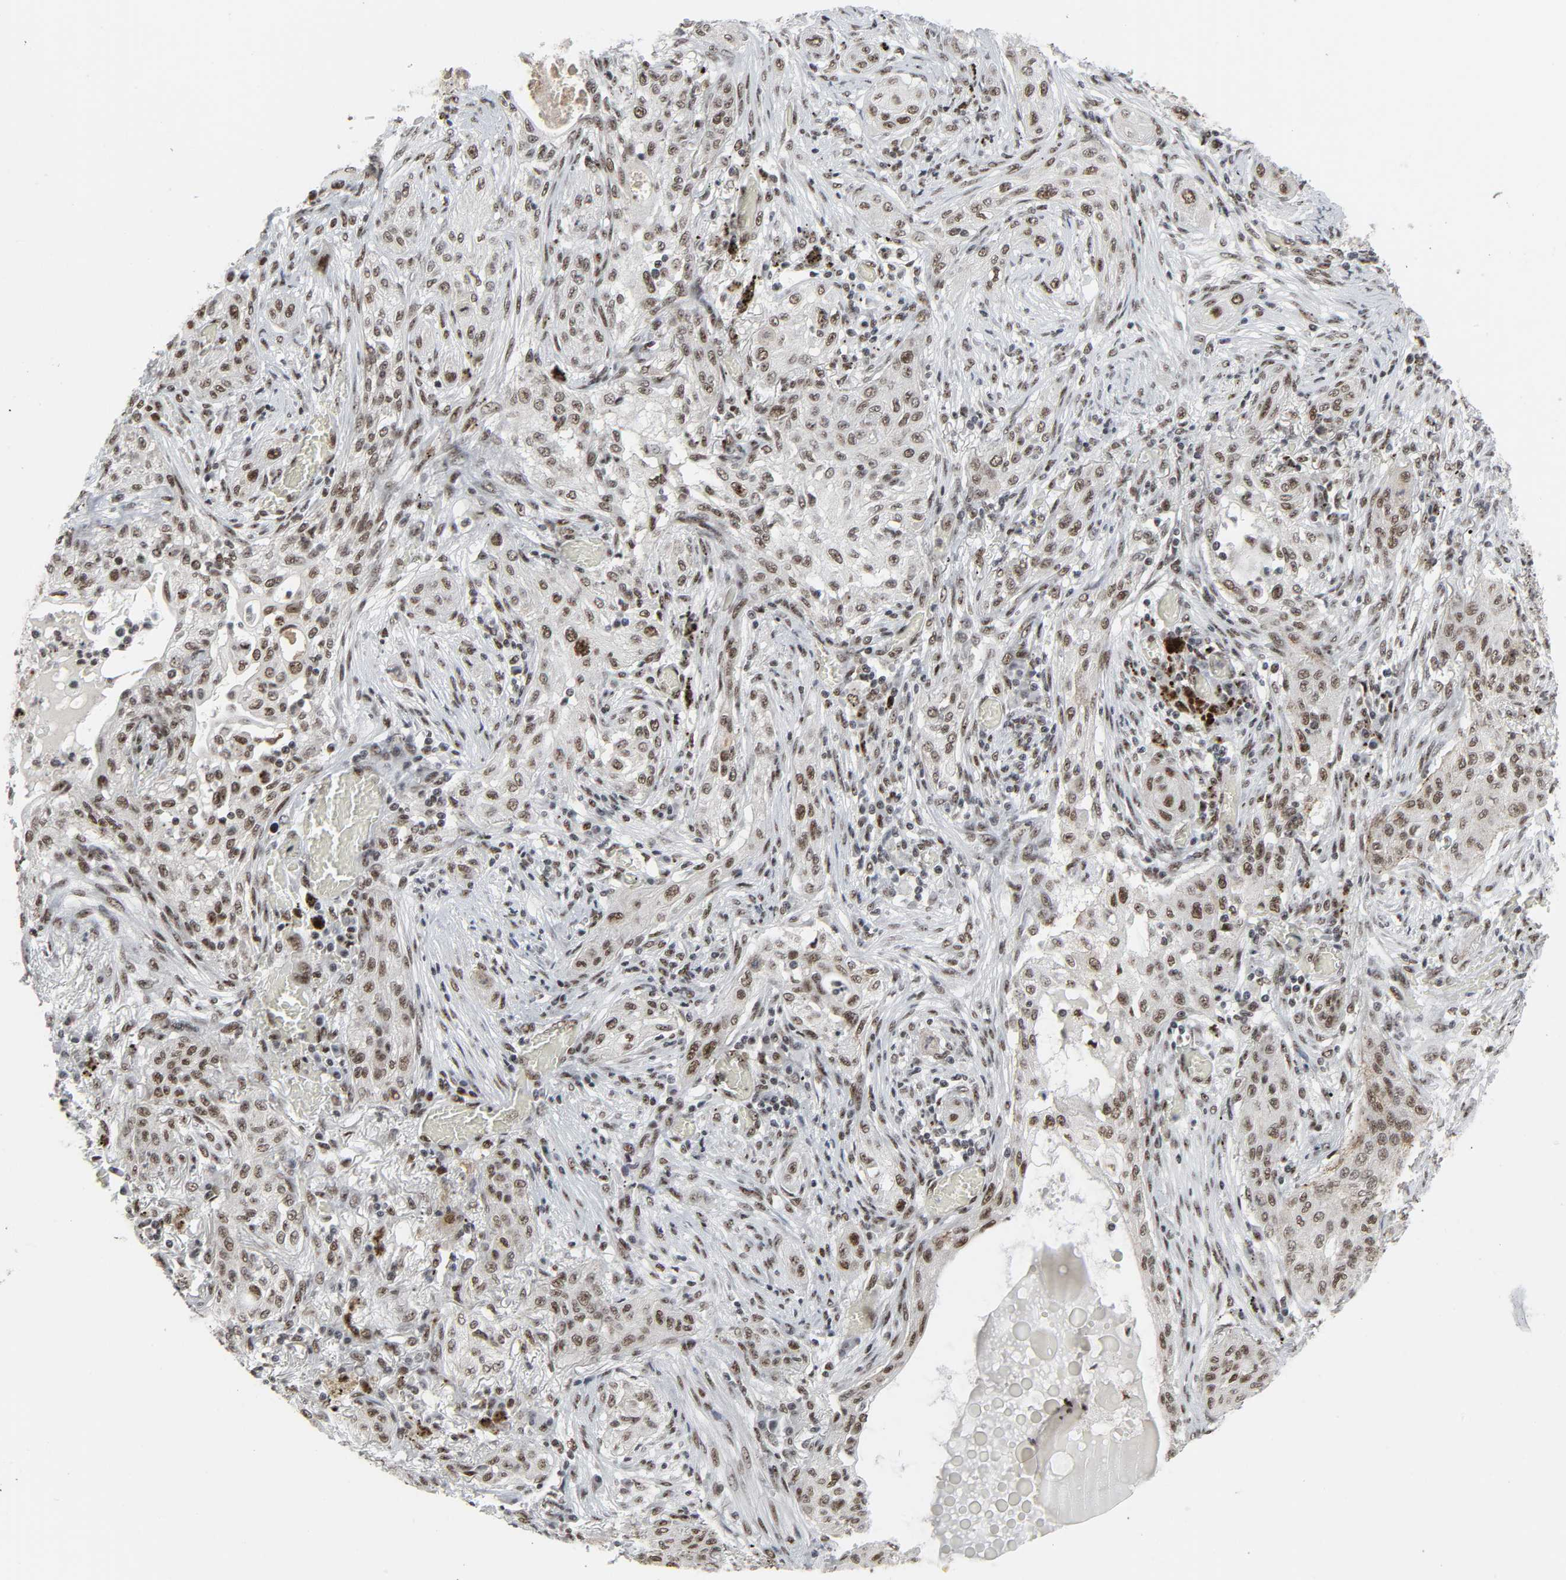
{"staining": {"intensity": "moderate", "quantity": ">75%", "location": "nuclear"}, "tissue": "lung cancer", "cell_type": "Tumor cells", "image_type": "cancer", "snomed": [{"axis": "morphology", "description": "Squamous cell carcinoma, NOS"}, {"axis": "topography", "description": "Lung"}], "caption": "The immunohistochemical stain highlights moderate nuclear staining in tumor cells of squamous cell carcinoma (lung) tissue.", "gene": "CDK7", "patient": {"sex": "female", "age": 47}}